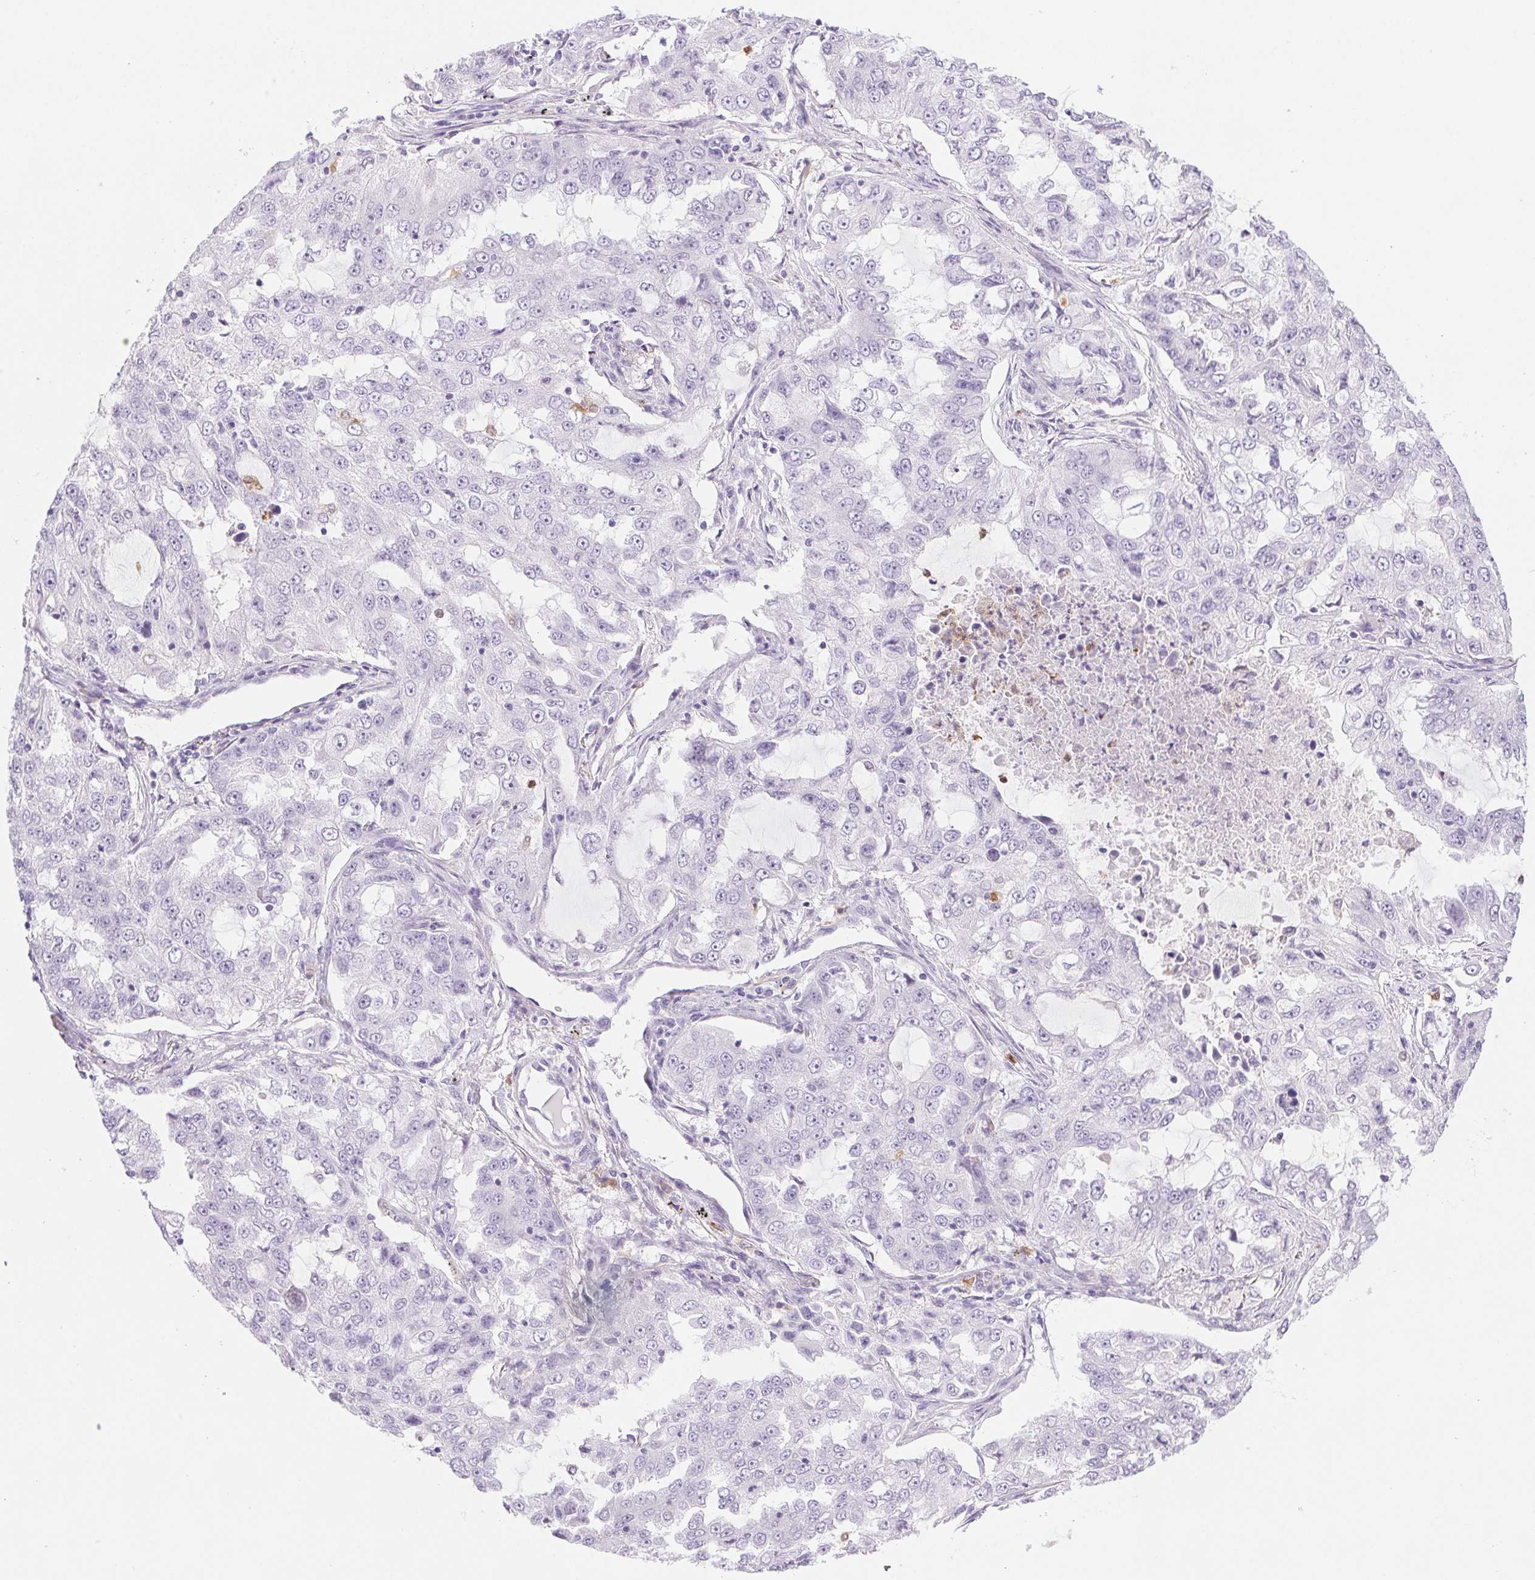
{"staining": {"intensity": "negative", "quantity": "none", "location": "none"}, "tissue": "lung cancer", "cell_type": "Tumor cells", "image_type": "cancer", "snomed": [{"axis": "morphology", "description": "Adenocarcinoma, NOS"}, {"axis": "topography", "description": "Lung"}], "caption": "Immunohistochemical staining of human lung adenocarcinoma reveals no significant staining in tumor cells.", "gene": "TMEM45A", "patient": {"sex": "female", "age": 61}}